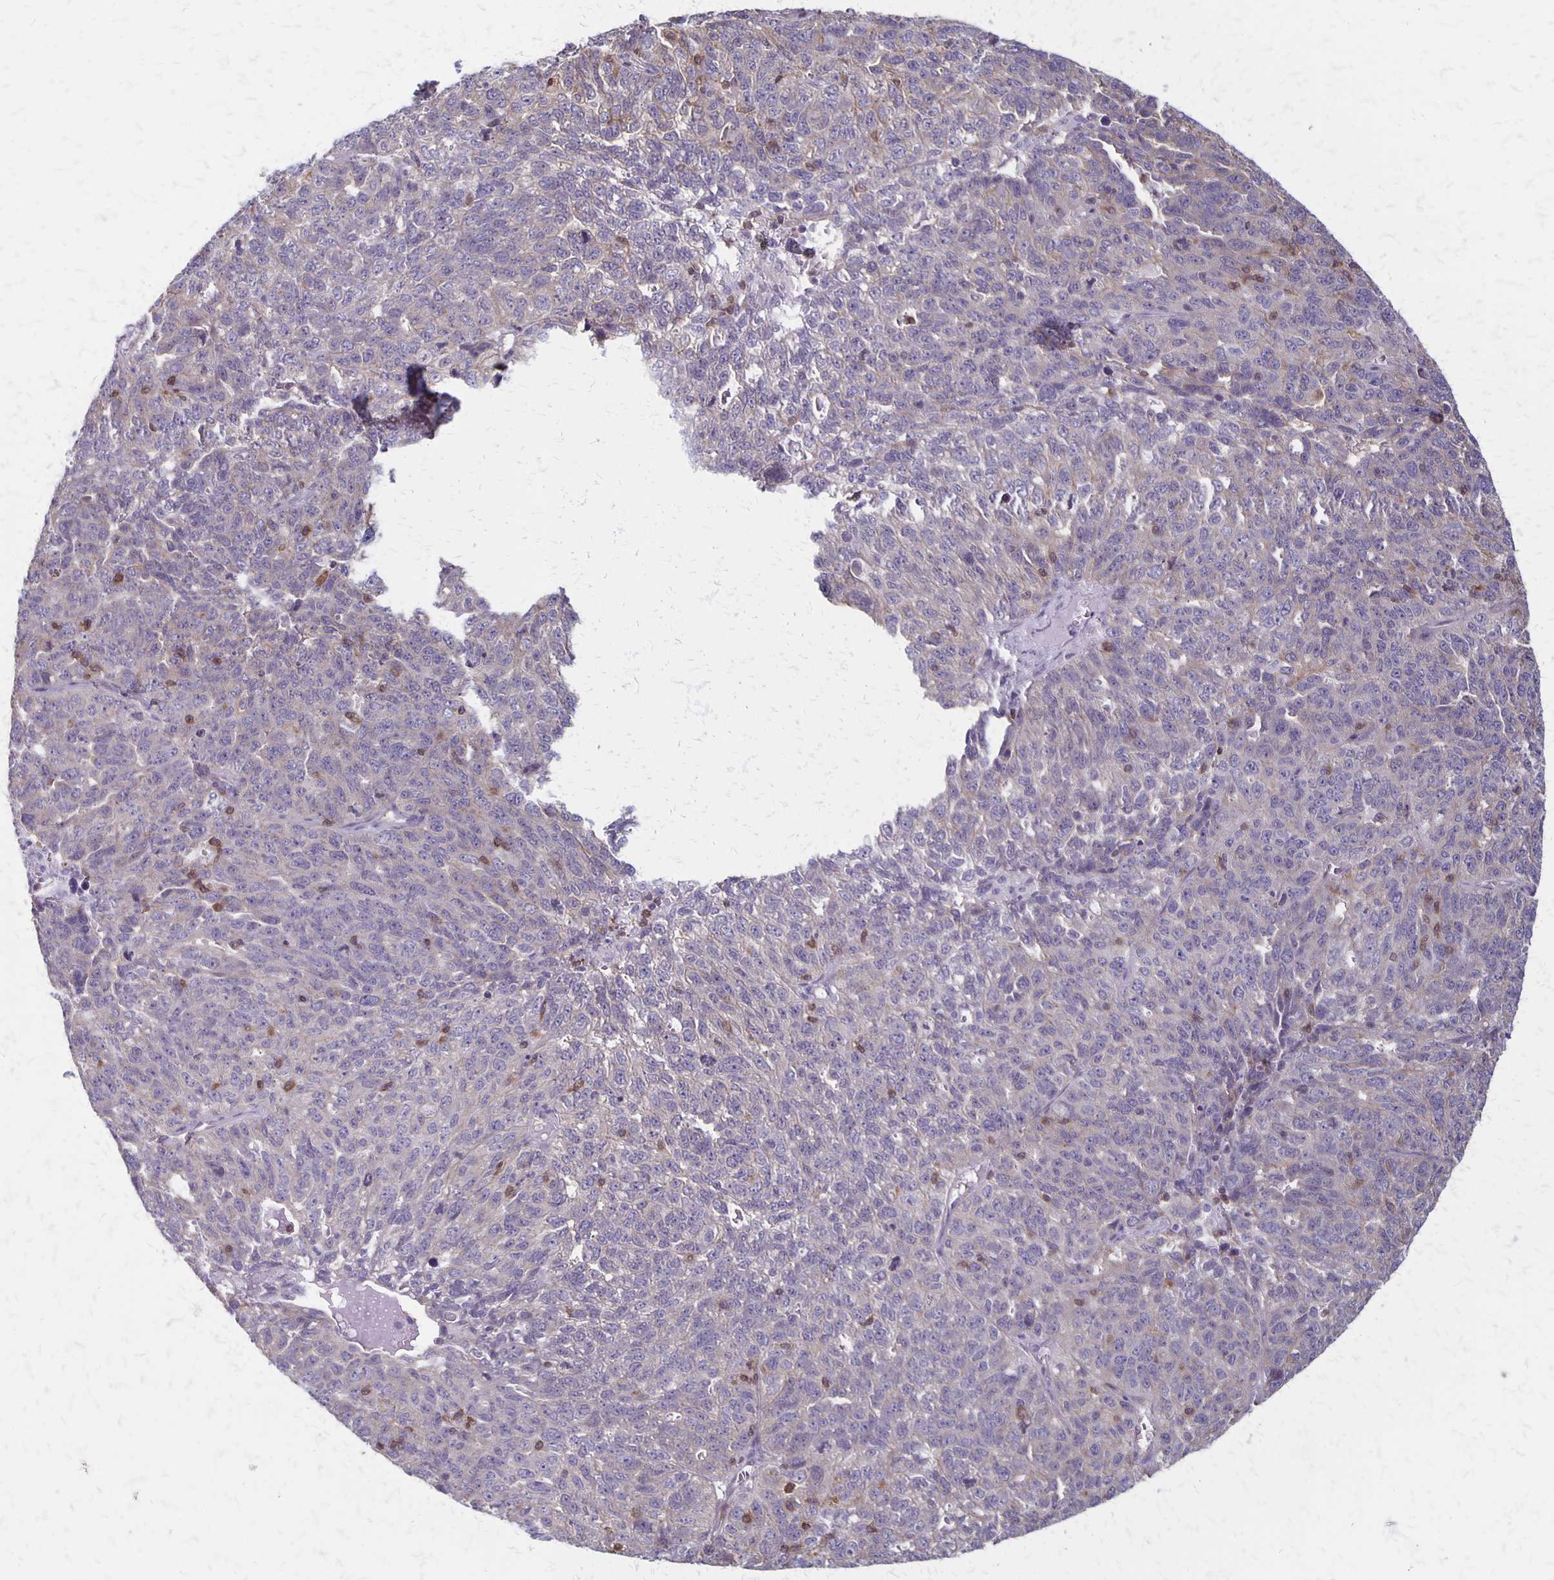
{"staining": {"intensity": "negative", "quantity": "none", "location": "none"}, "tissue": "ovarian cancer", "cell_type": "Tumor cells", "image_type": "cancer", "snomed": [{"axis": "morphology", "description": "Cystadenocarcinoma, serous, NOS"}, {"axis": "topography", "description": "Ovary"}], "caption": "Serous cystadenocarcinoma (ovarian) was stained to show a protein in brown. There is no significant positivity in tumor cells.", "gene": "SEPTIN5", "patient": {"sex": "female", "age": 71}}